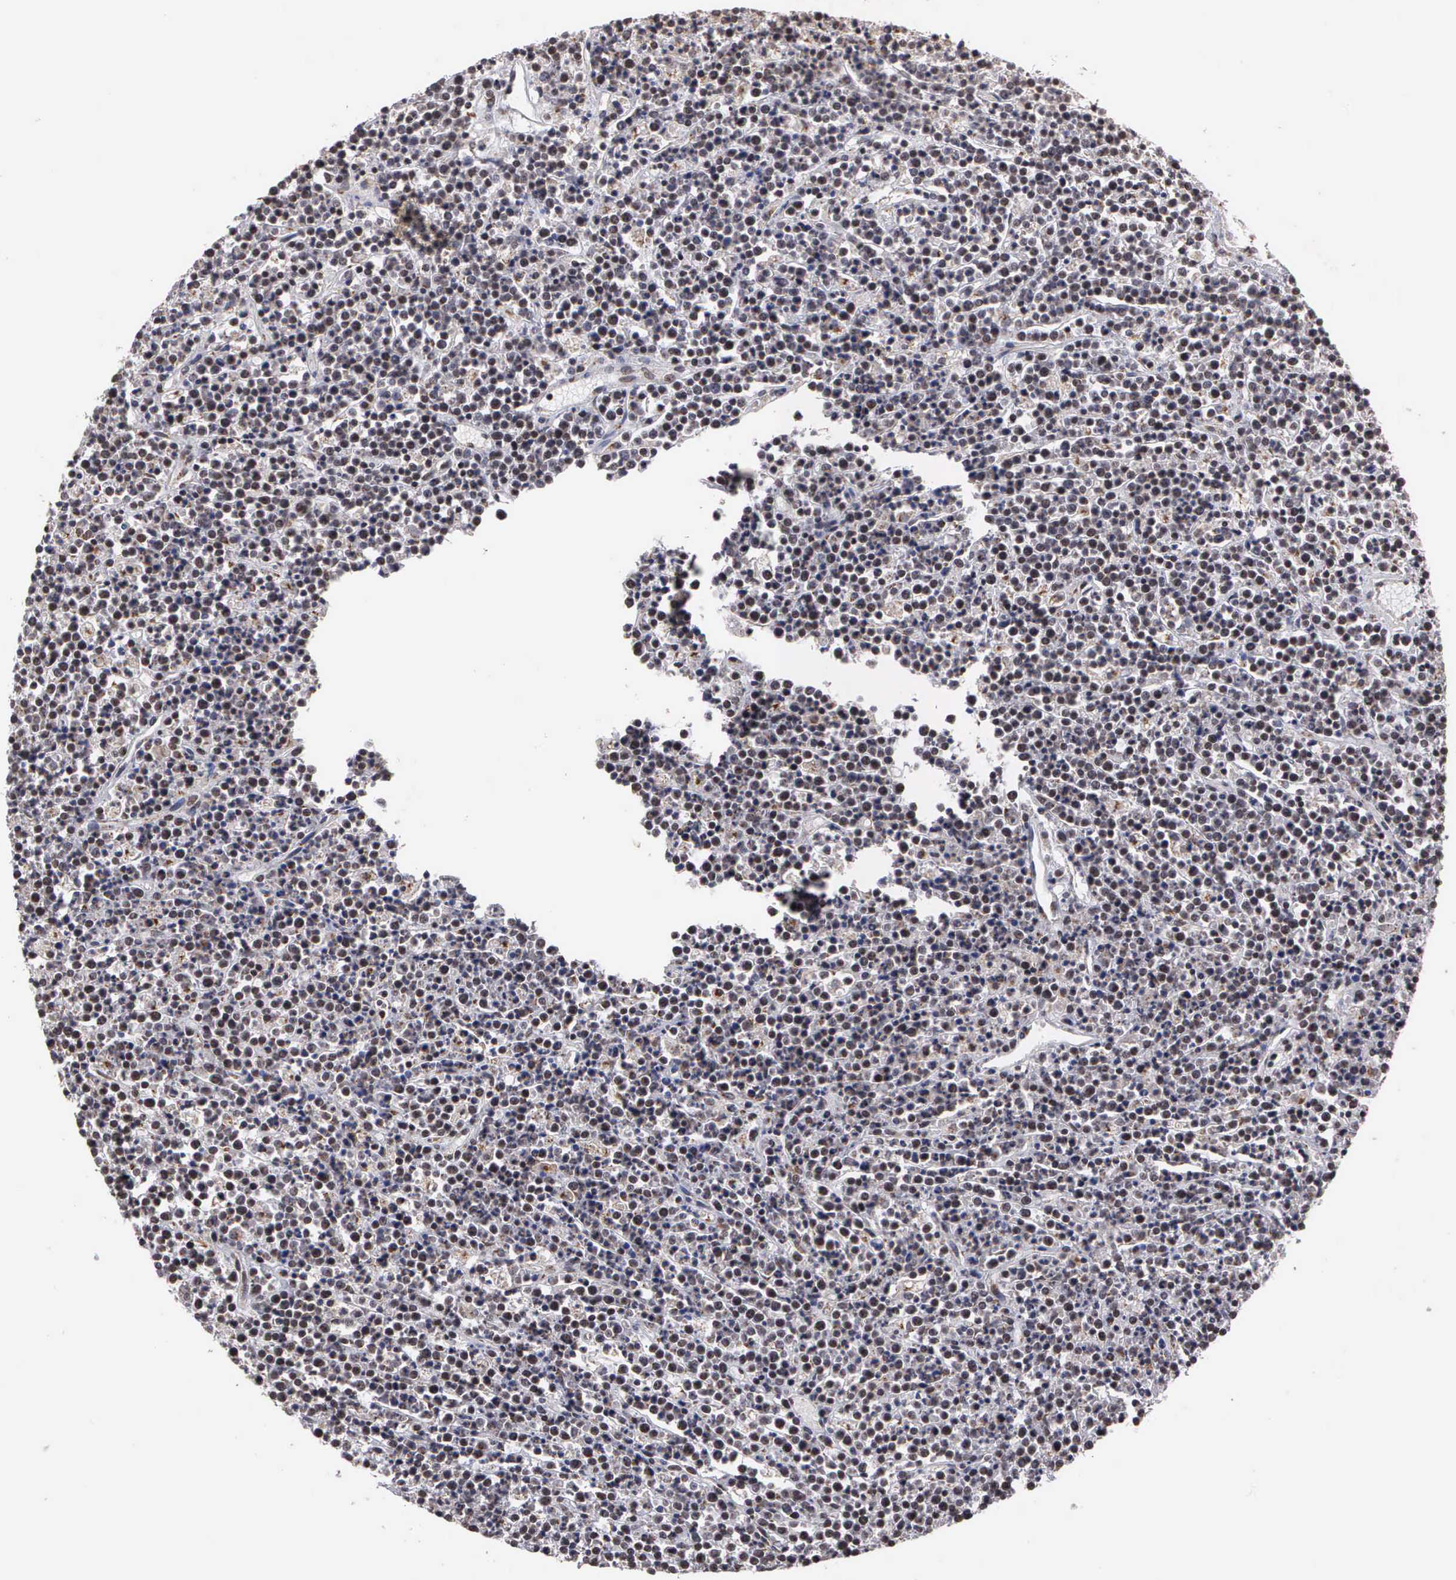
{"staining": {"intensity": "moderate", "quantity": "25%-75%", "location": "nuclear"}, "tissue": "lymphoma", "cell_type": "Tumor cells", "image_type": "cancer", "snomed": [{"axis": "morphology", "description": "Malignant lymphoma, non-Hodgkin's type, High grade"}, {"axis": "topography", "description": "Ovary"}], "caption": "This photomicrograph exhibits immunohistochemistry (IHC) staining of human high-grade malignant lymphoma, non-Hodgkin's type, with medium moderate nuclear positivity in approximately 25%-75% of tumor cells.", "gene": "GTF2A1", "patient": {"sex": "female", "age": 56}}